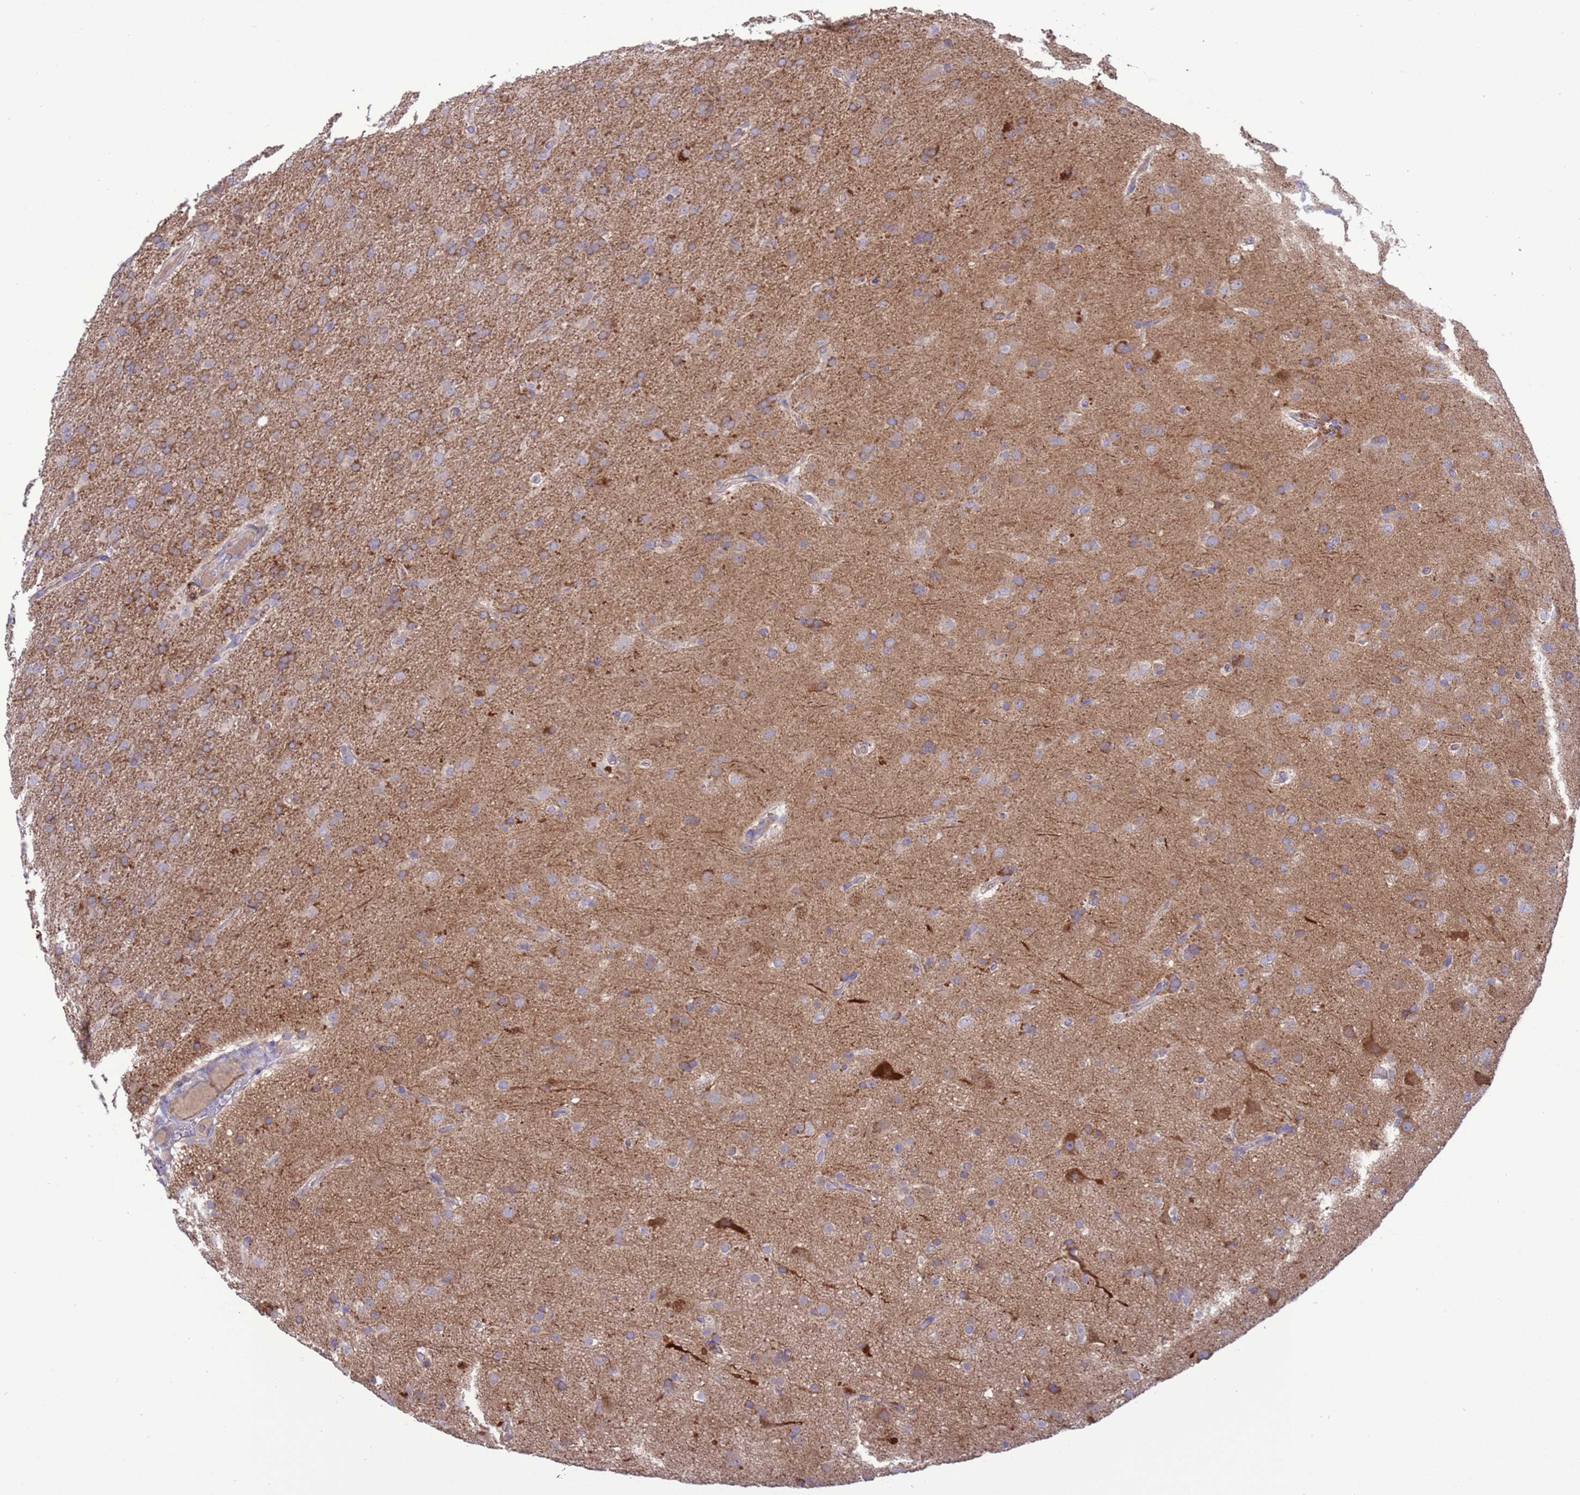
{"staining": {"intensity": "moderate", "quantity": "25%-75%", "location": "cytoplasmic/membranous"}, "tissue": "glioma", "cell_type": "Tumor cells", "image_type": "cancer", "snomed": [{"axis": "morphology", "description": "Glioma, malignant, Low grade"}, {"axis": "topography", "description": "Brain"}], "caption": "Protein expression analysis of malignant glioma (low-grade) shows moderate cytoplasmic/membranous expression in about 25%-75% of tumor cells. The staining is performed using DAB brown chromogen to label protein expression. The nuclei are counter-stained blue using hematoxylin.", "gene": "GJA10", "patient": {"sex": "male", "age": 65}}